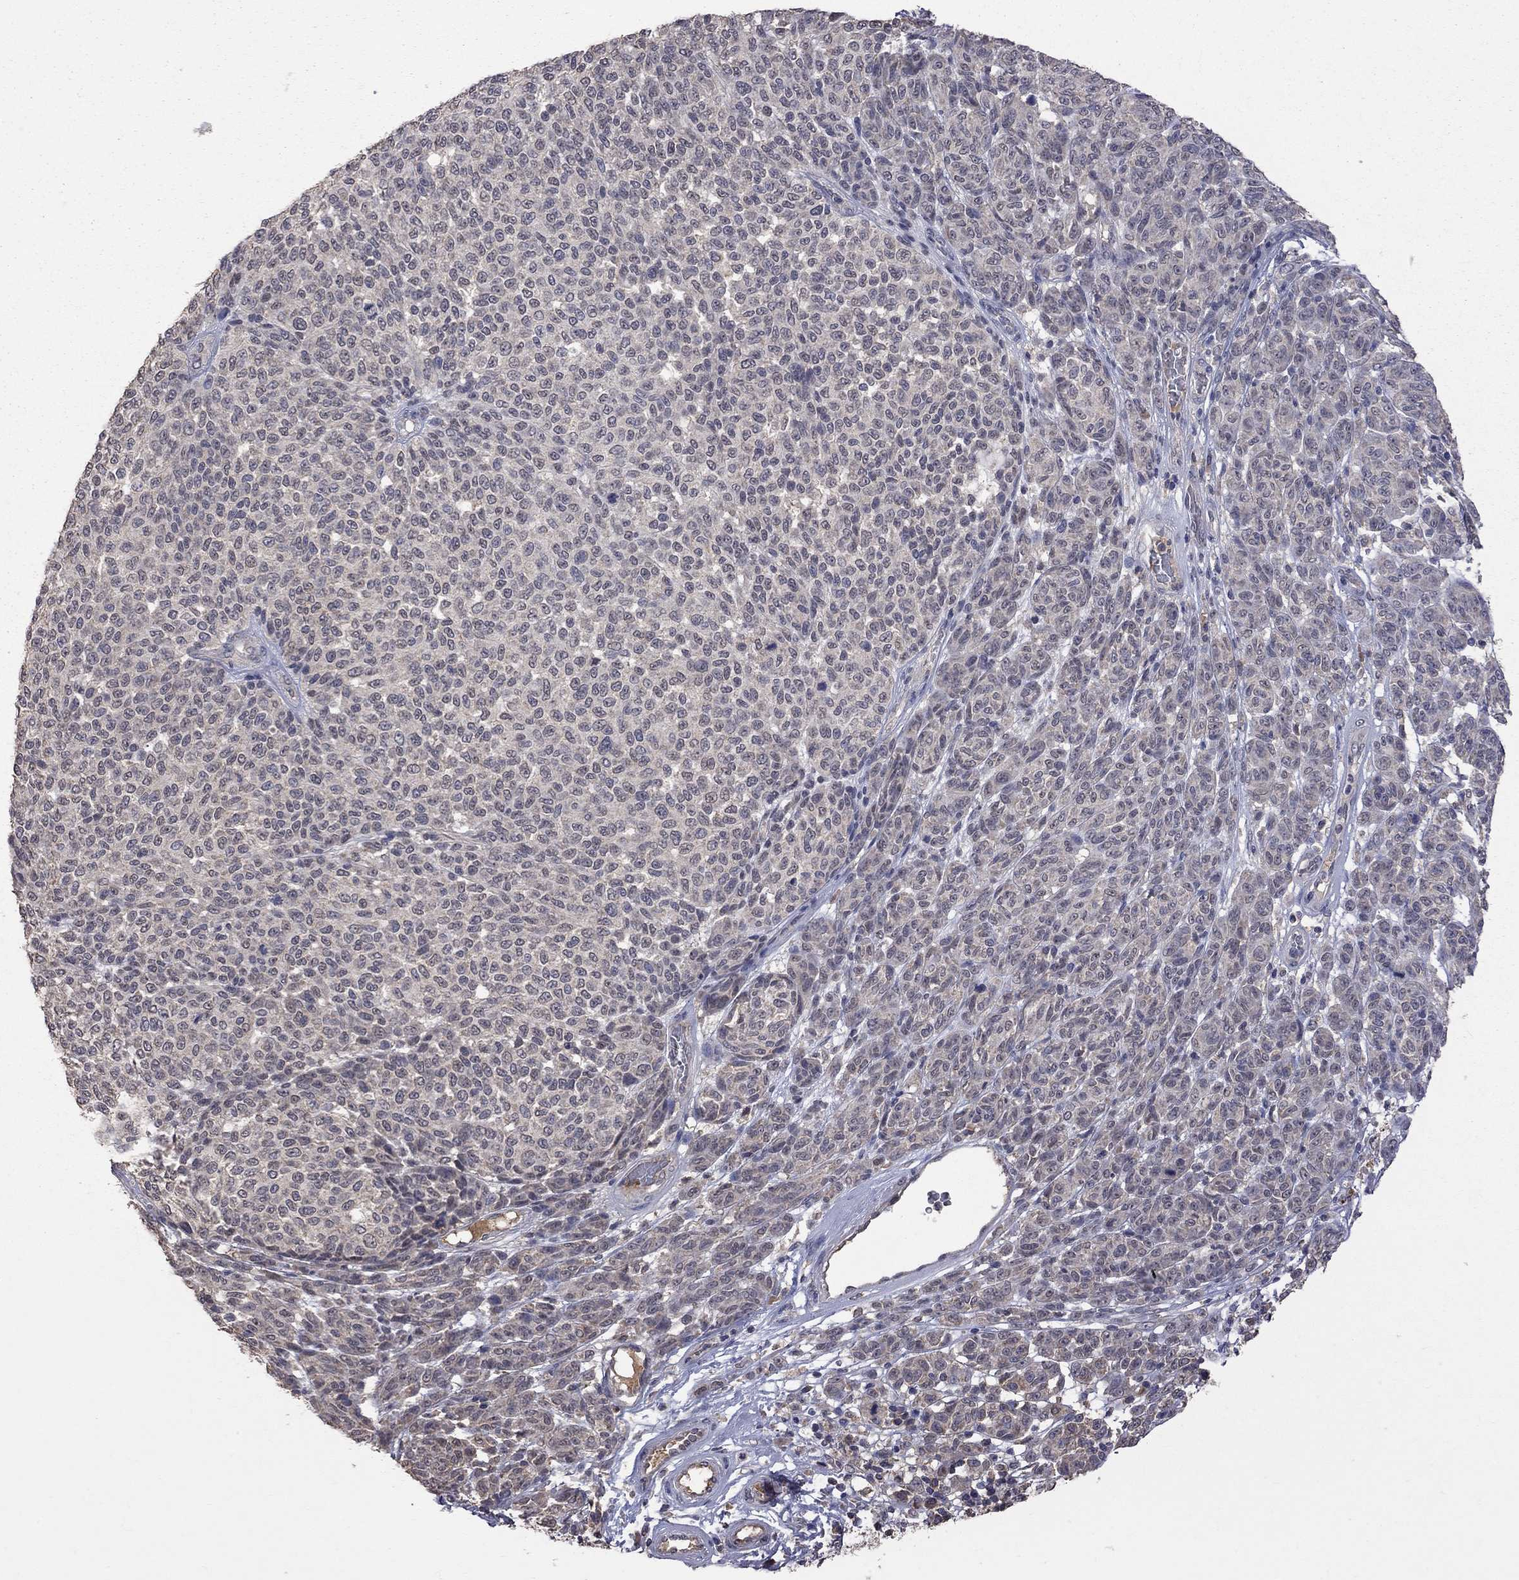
{"staining": {"intensity": "negative", "quantity": "none", "location": "none"}, "tissue": "melanoma", "cell_type": "Tumor cells", "image_type": "cancer", "snomed": [{"axis": "morphology", "description": "Malignant melanoma, NOS"}, {"axis": "topography", "description": "Skin"}], "caption": "Melanoma stained for a protein using immunohistochemistry shows no staining tumor cells.", "gene": "HTR6", "patient": {"sex": "male", "age": 59}}